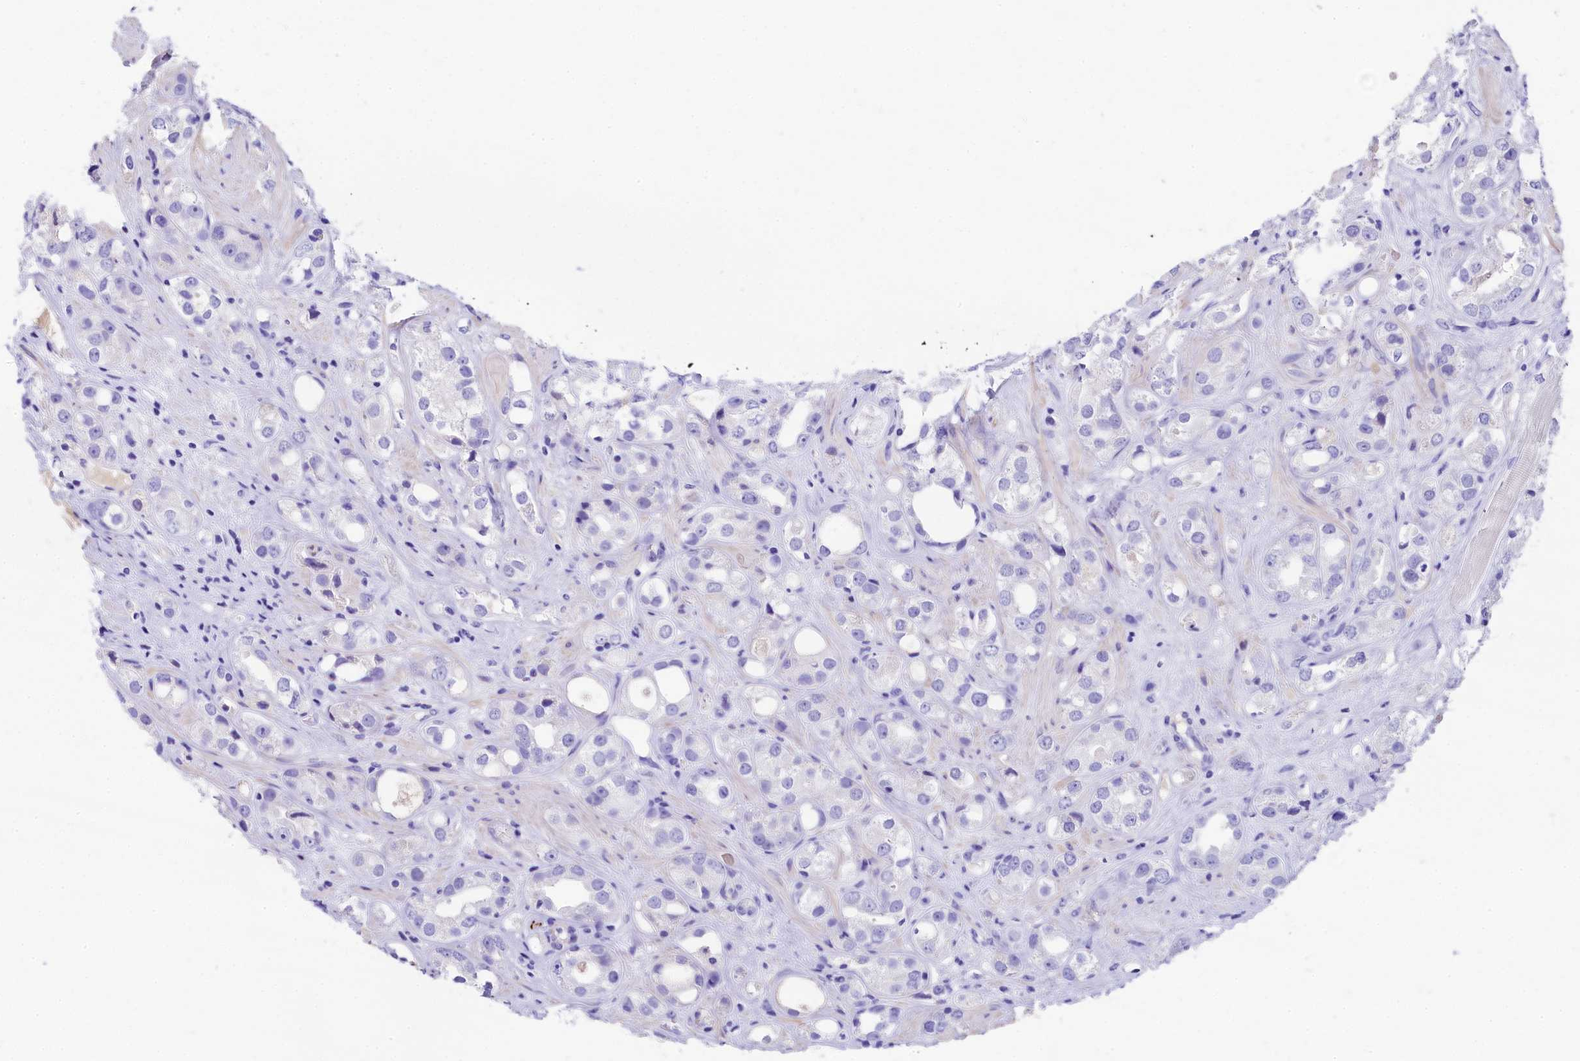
{"staining": {"intensity": "negative", "quantity": "none", "location": "none"}, "tissue": "prostate cancer", "cell_type": "Tumor cells", "image_type": "cancer", "snomed": [{"axis": "morphology", "description": "Adenocarcinoma, NOS"}, {"axis": "topography", "description": "Prostate"}], "caption": "Immunohistochemical staining of human prostate cancer (adenocarcinoma) demonstrates no significant staining in tumor cells. (DAB (3,3'-diaminobenzidine) immunohistochemistry visualized using brightfield microscopy, high magnification).", "gene": "SKIDA1", "patient": {"sex": "male", "age": 79}}